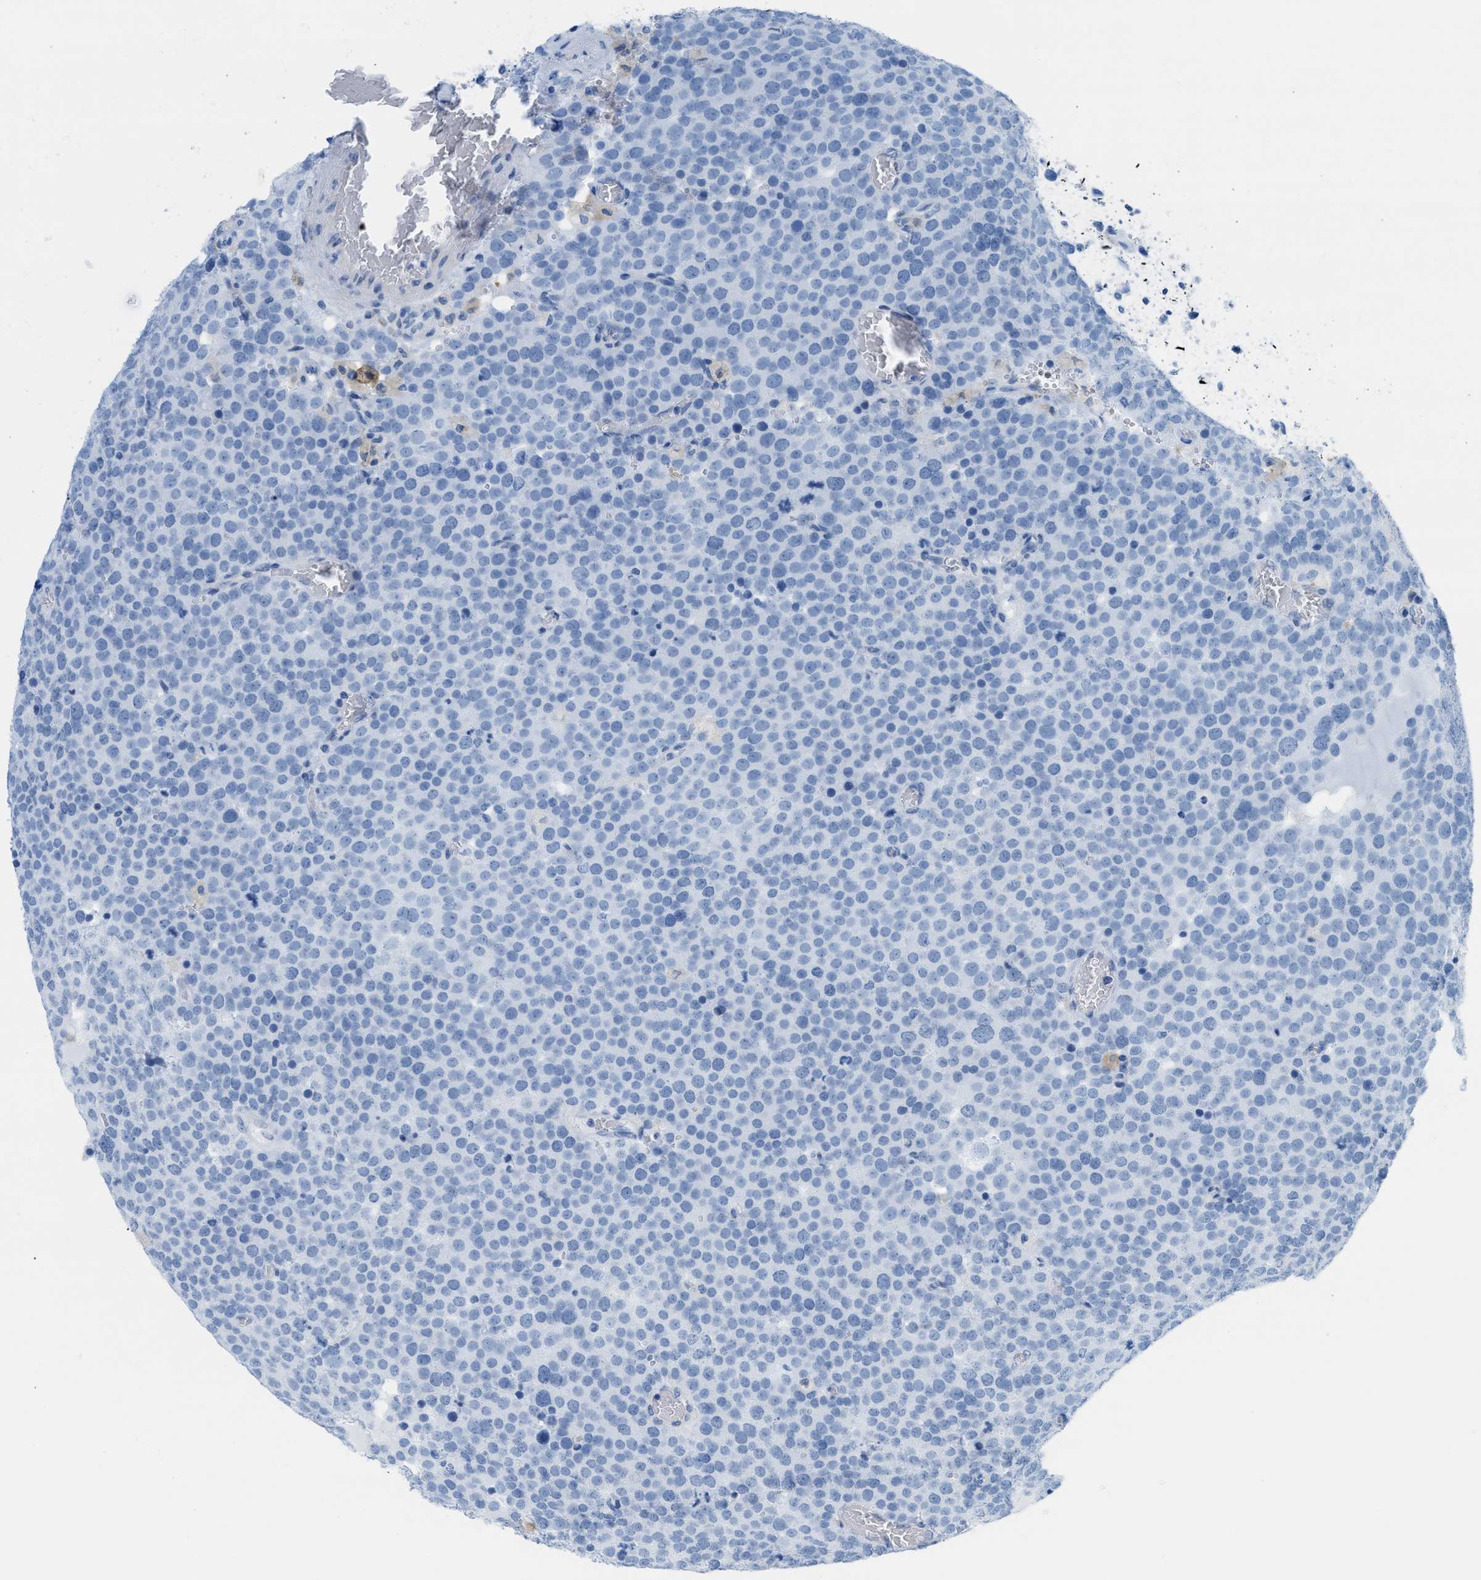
{"staining": {"intensity": "negative", "quantity": "none", "location": "none"}, "tissue": "testis cancer", "cell_type": "Tumor cells", "image_type": "cancer", "snomed": [{"axis": "morphology", "description": "Normal tissue, NOS"}, {"axis": "morphology", "description": "Seminoma, NOS"}, {"axis": "topography", "description": "Testis"}], "caption": "IHC image of human testis cancer stained for a protein (brown), which demonstrates no expression in tumor cells.", "gene": "ASGR1", "patient": {"sex": "male", "age": 71}}